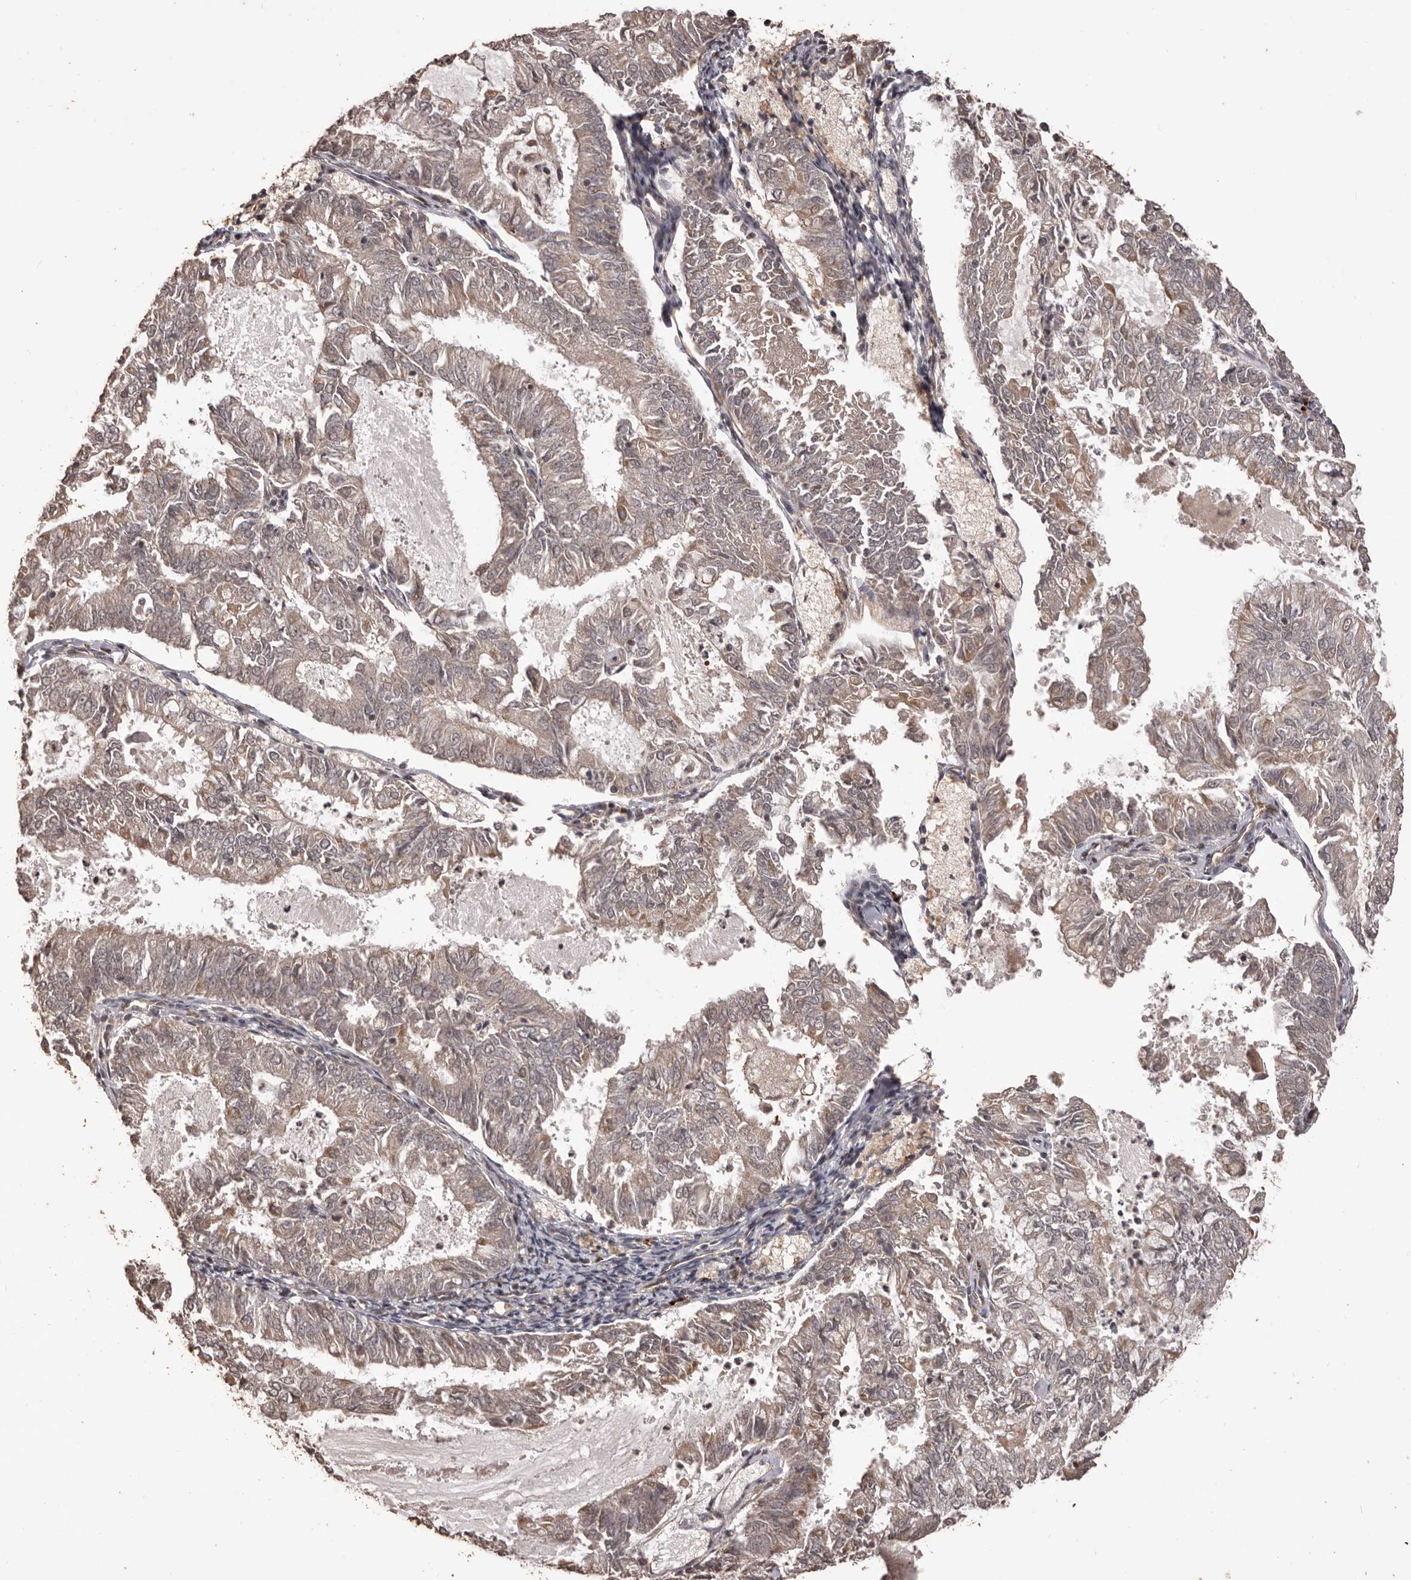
{"staining": {"intensity": "weak", "quantity": ">75%", "location": "cytoplasmic/membranous"}, "tissue": "endometrial cancer", "cell_type": "Tumor cells", "image_type": "cancer", "snomed": [{"axis": "morphology", "description": "Adenocarcinoma, NOS"}, {"axis": "topography", "description": "Endometrium"}], "caption": "About >75% of tumor cells in human endometrial adenocarcinoma exhibit weak cytoplasmic/membranous protein positivity as visualized by brown immunohistochemical staining.", "gene": "QRSL1", "patient": {"sex": "female", "age": 57}}